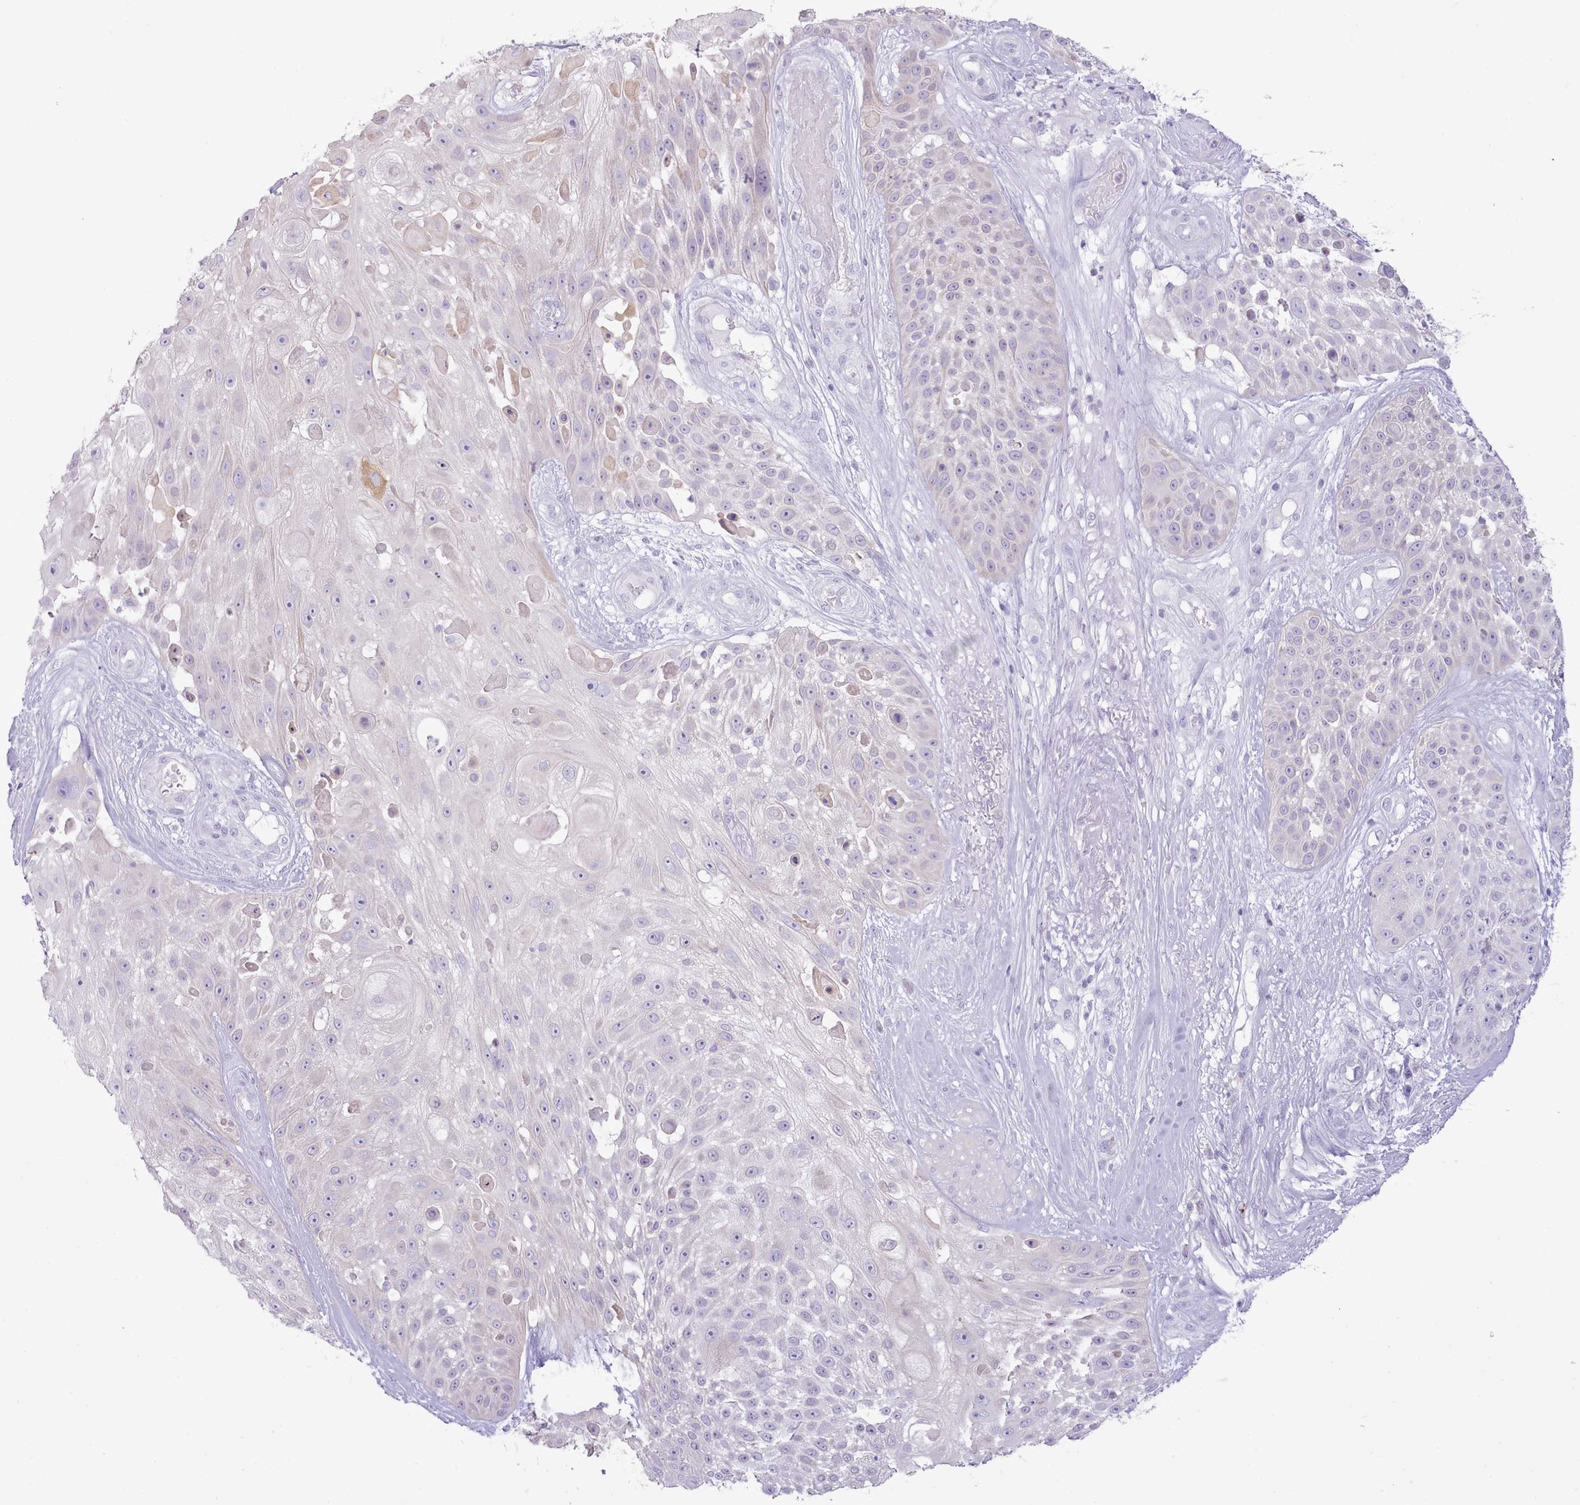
{"staining": {"intensity": "negative", "quantity": "none", "location": "none"}, "tissue": "skin cancer", "cell_type": "Tumor cells", "image_type": "cancer", "snomed": [{"axis": "morphology", "description": "Squamous cell carcinoma, NOS"}, {"axis": "topography", "description": "Skin"}], "caption": "Immunohistochemistry (IHC) histopathology image of neoplastic tissue: skin squamous cell carcinoma stained with DAB (3,3'-diaminobenzidine) shows no significant protein staining in tumor cells.", "gene": "MDFI", "patient": {"sex": "female", "age": 86}}